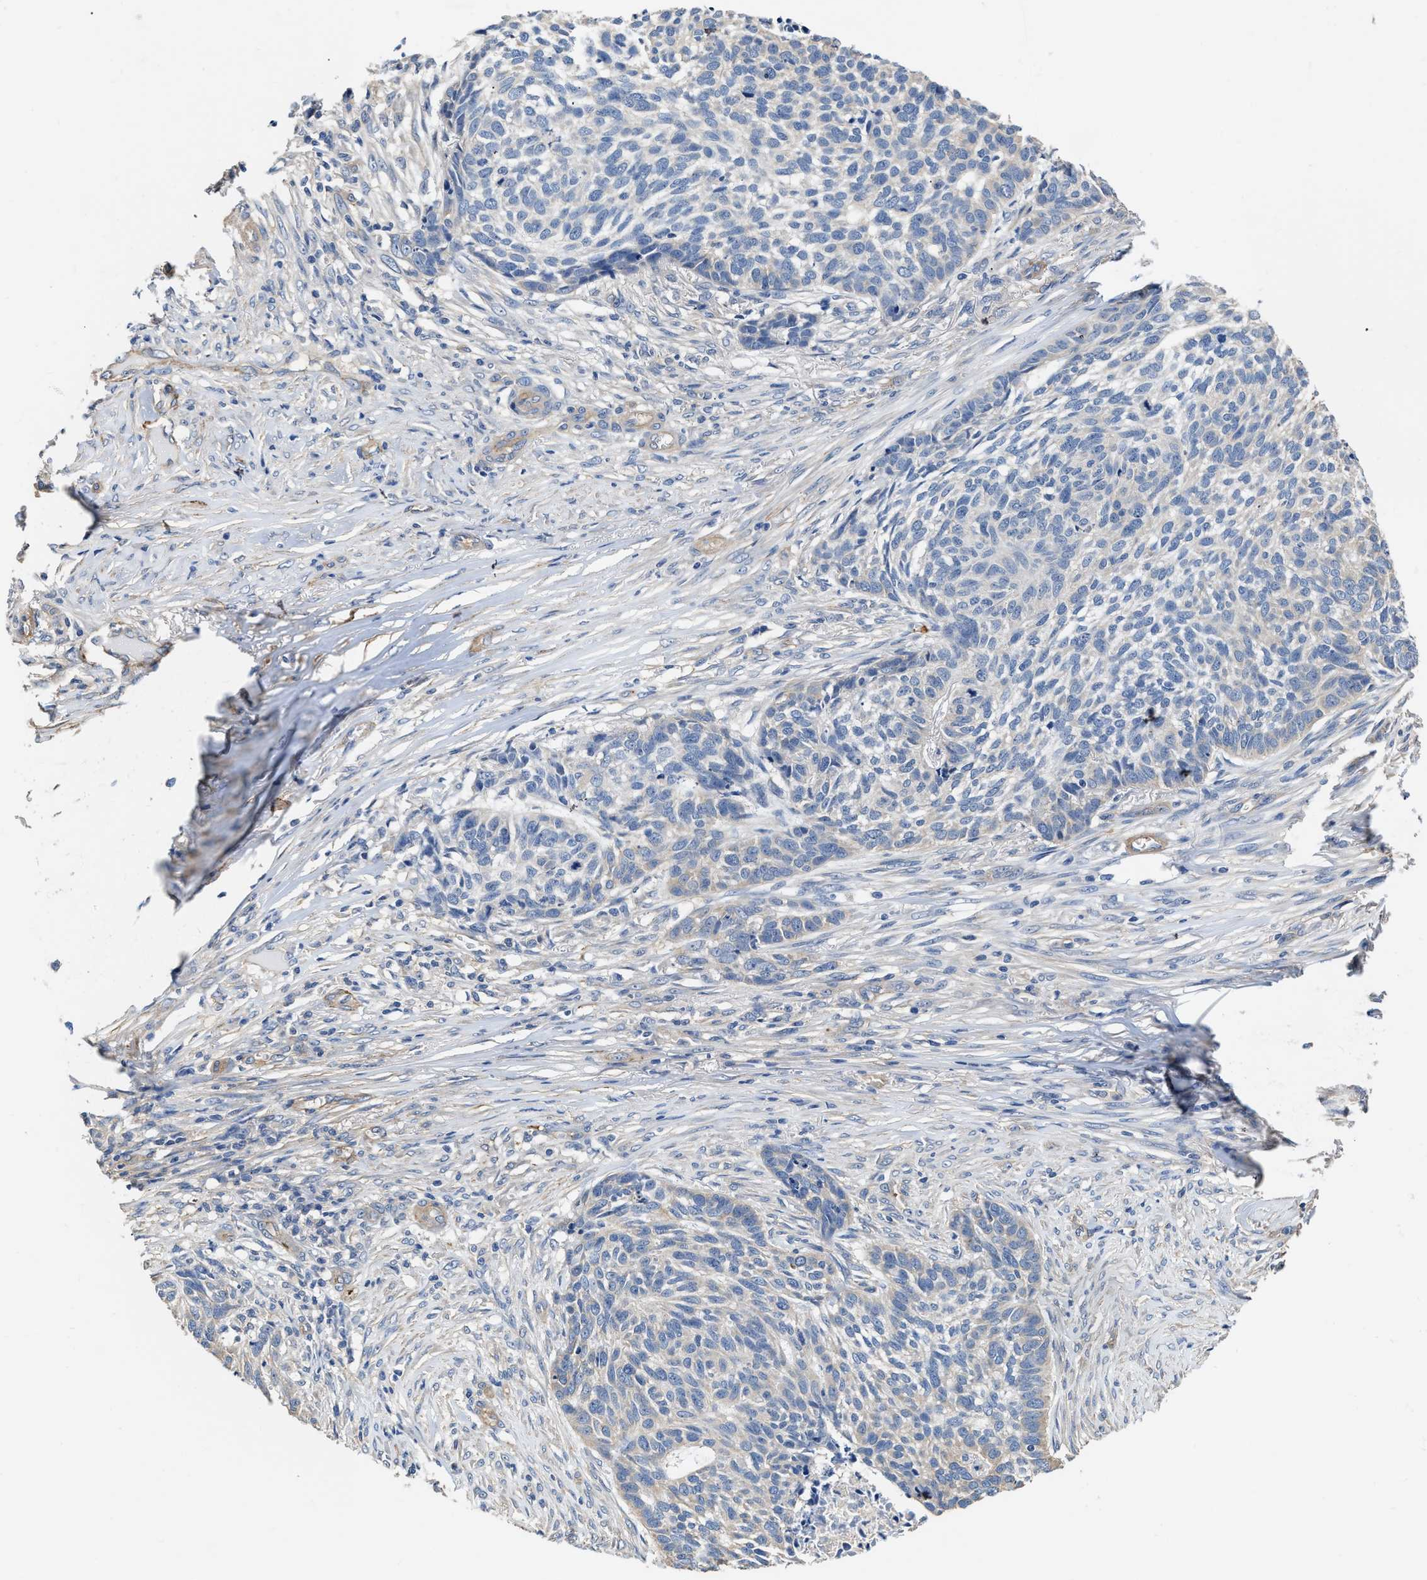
{"staining": {"intensity": "negative", "quantity": "none", "location": "none"}, "tissue": "skin cancer", "cell_type": "Tumor cells", "image_type": "cancer", "snomed": [{"axis": "morphology", "description": "Basal cell carcinoma"}, {"axis": "topography", "description": "Skin"}], "caption": "Immunohistochemical staining of human skin cancer (basal cell carcinoma) demonstrates no significant staining in tumor cells.", "gene": "C22orf42", "patient": {"sex": "male", "age": 85}}